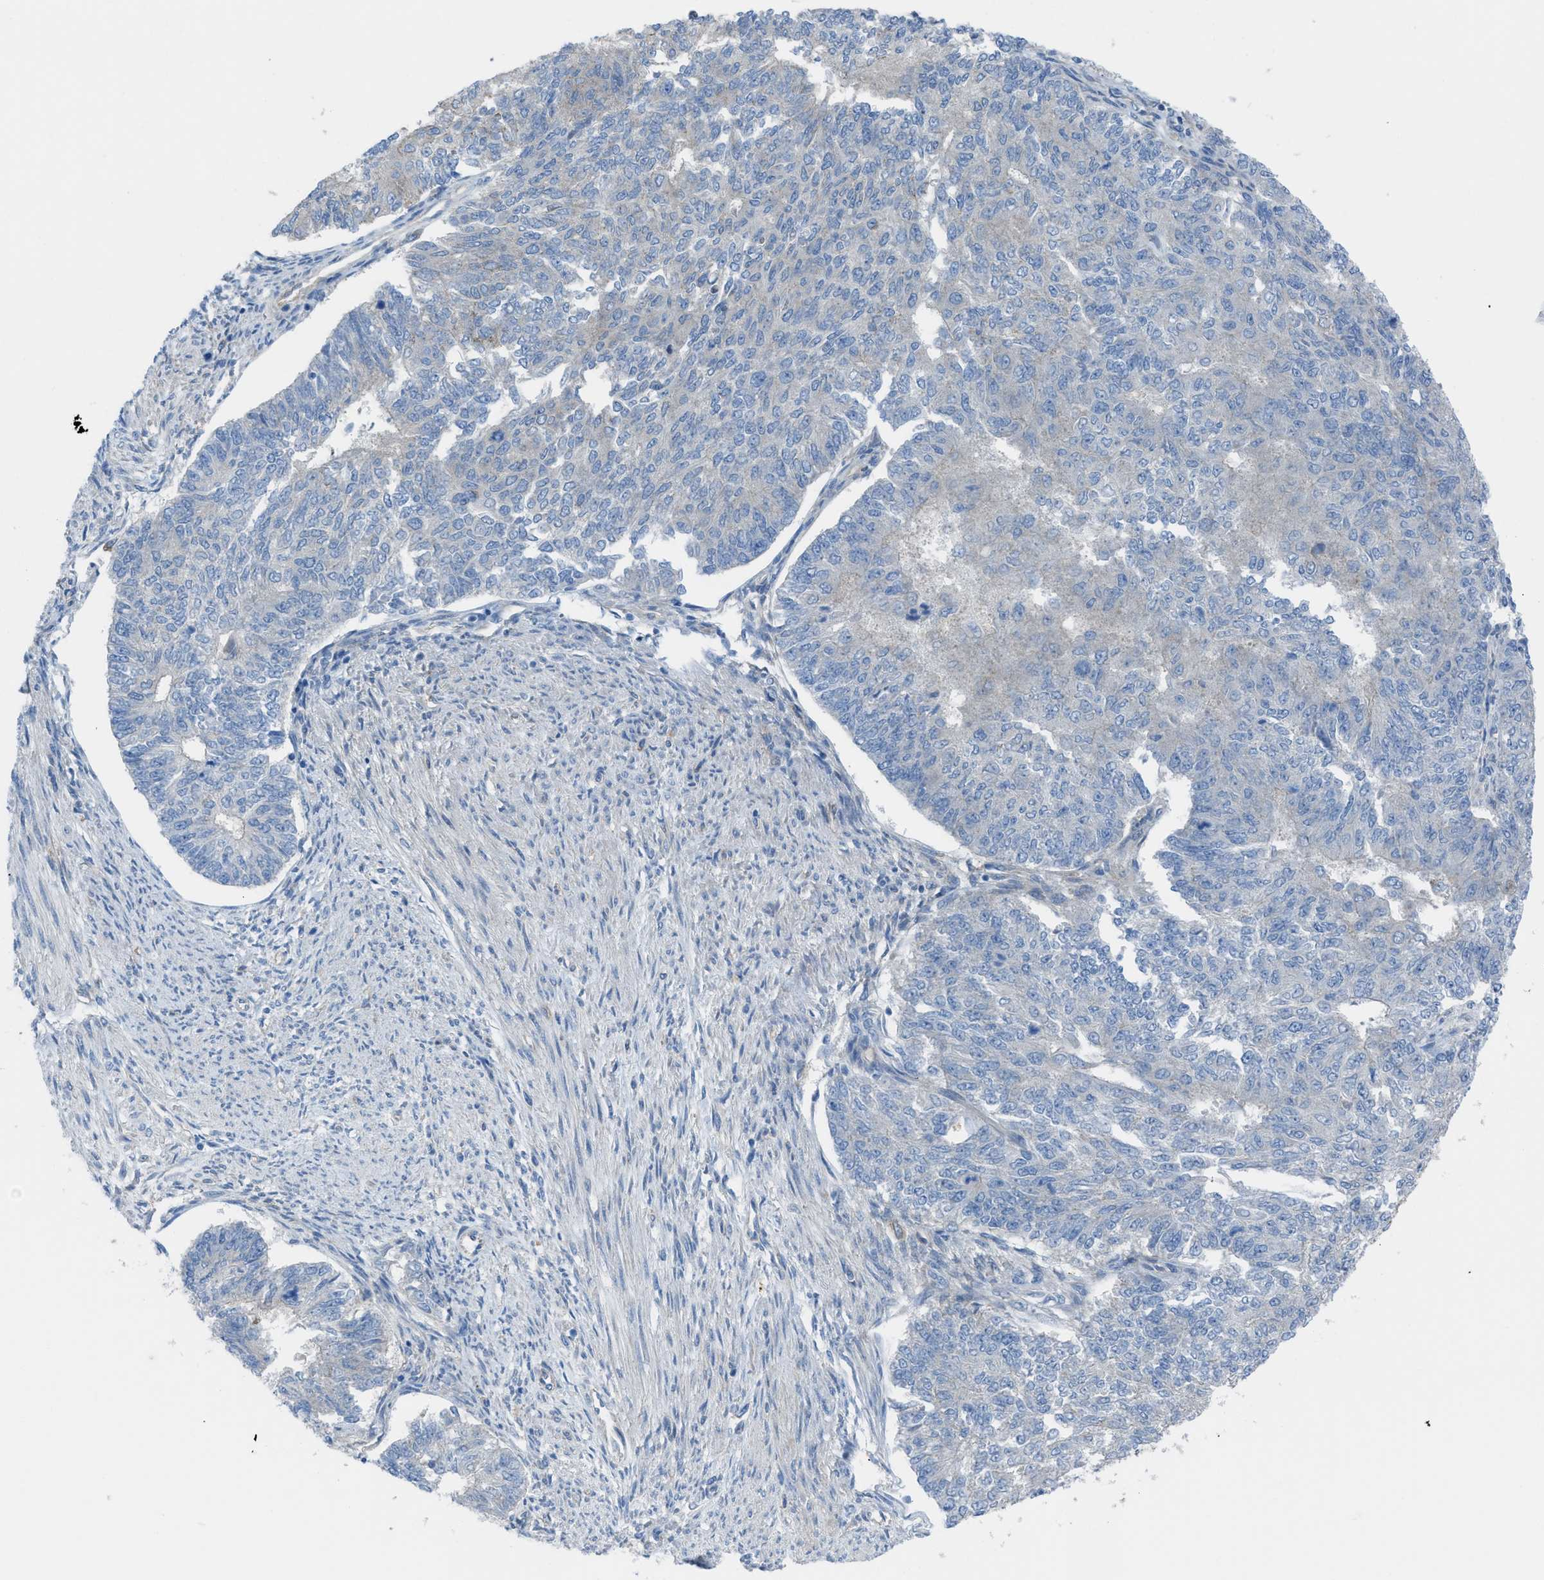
{"staining": {"intensity": "negative", "quantity": "none", "location": "none"}, "tissue": "endometrial cancer", "cell_type": "Tumor cells", "image_type": "cancer", "snomed": [{"axis": "morphology", "description": "Adenocarcinoma, NOS"}, {"axis": "topography", "description": "Endometrium"}], "caption": "Human endometrial adenocarcinoma stained for a protein using immunohistochemistry exhibits no positivity in tumor cells.", "gene": "EGFR", "patient": {"sex": "female", "age": 32}}